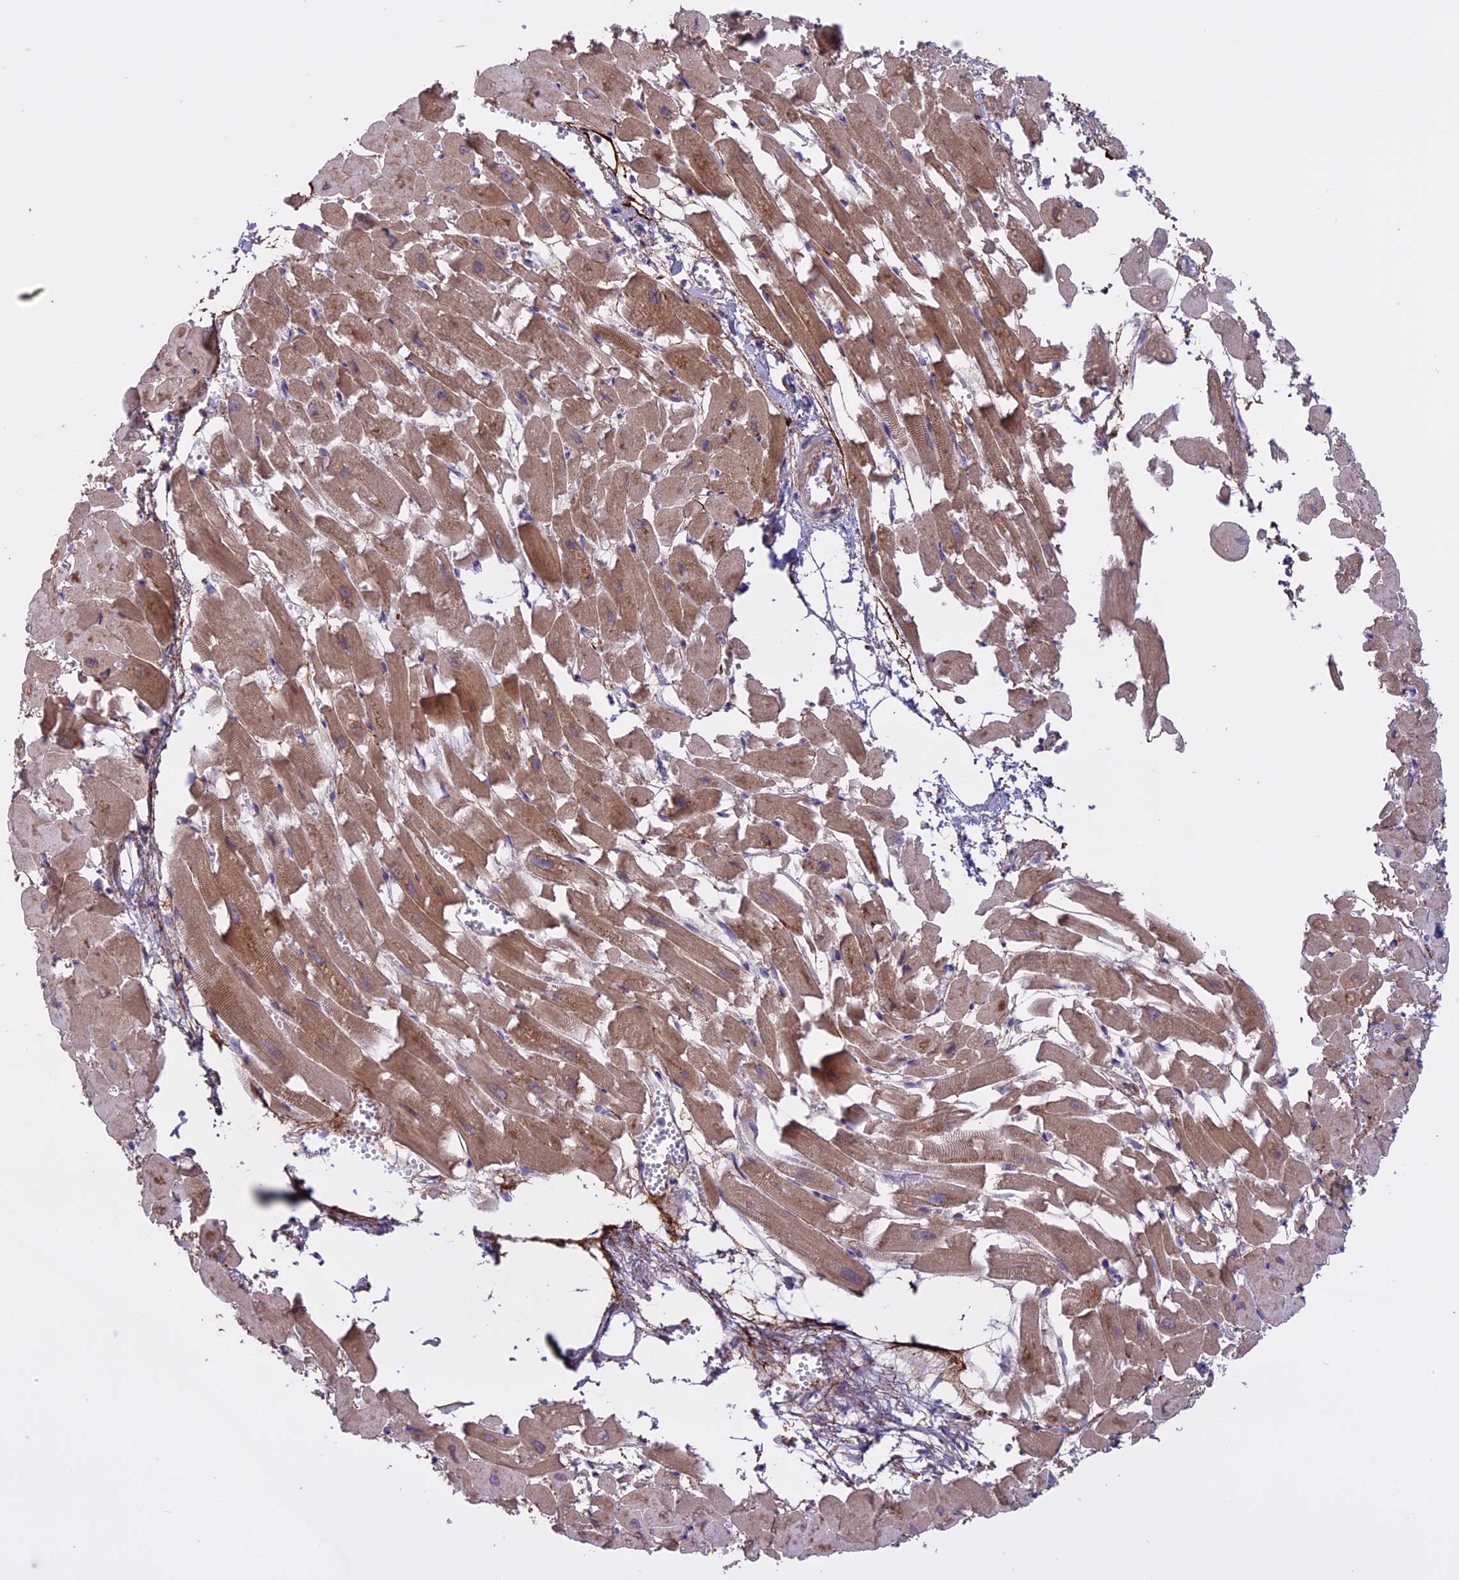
{"staining": {"intensity": "moderate", "quantity": ">75%", "location": "cytoplasmic/membranous"}, "tissue": "heart muscle", "cell_type": "Cardiomyocytes", "image_type": "normal", "snomed": [{"axis": "morphology", "description": "Normal tissue, NOS"}, {"axis": "topography", "description": "Heart"}], "caption": "Immunohistochemical staining of unremarkable human heart muscle shows moderate cytoplasmic/membranous protein expression in approximately >75% of cardiomyocytes.", "gene": "SPHKAP", "patient": {"sex": "female", "age": 64}}